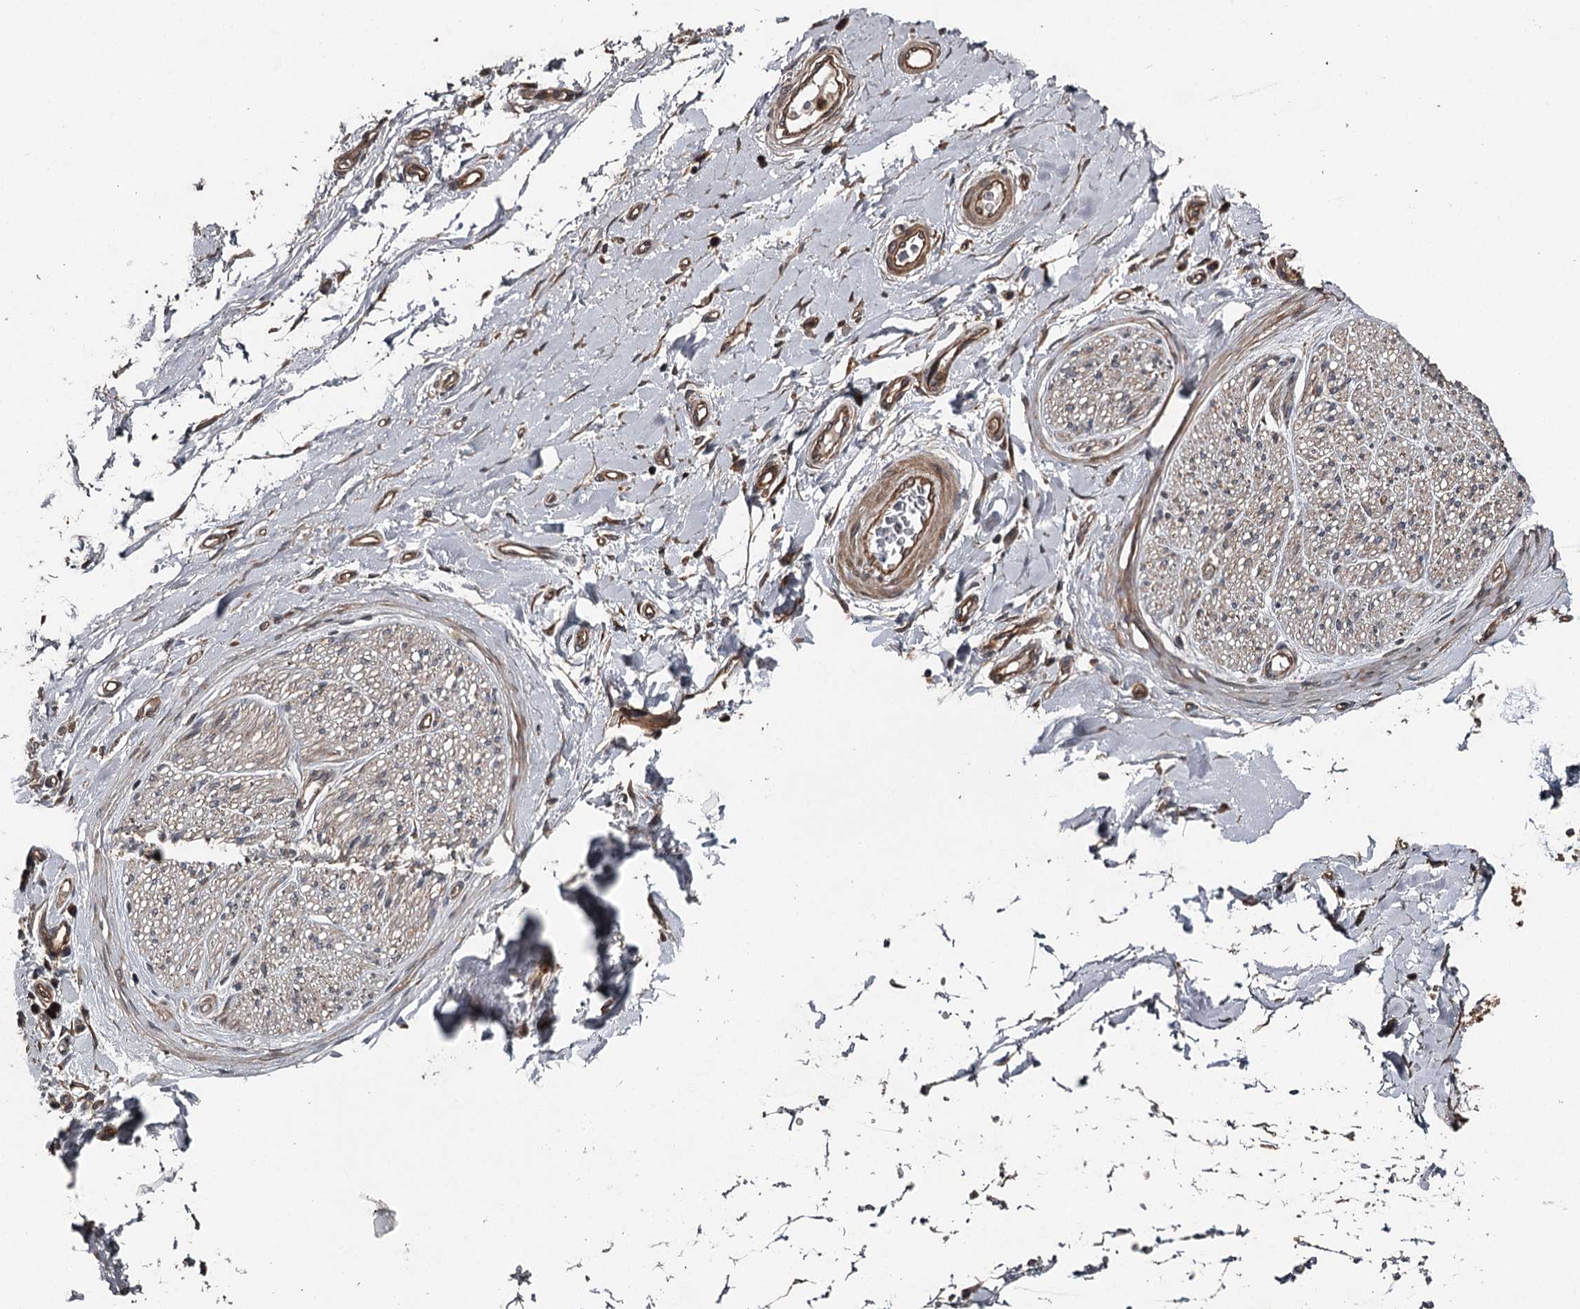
{"staining": {"intensity": "moderate", "quantity": ">75%", "location": "cytoplasmic/membranous"}, "tissue": "adipose tissue", "cell_type": "Adipocytes", "image_type": "normal", "snomed": [{"axis": "morphology", "description": "Normal tissue, NOS"}, {"axis": "morphology", "description": "Adenocarcinoma, NOS"}, {"axis": "topography", "description": "Stomach, upper"}, {"axis": "topography", "description": "Peripheral nerve tissue"}], "caption": "The micrograph displays immunohistochemical staining of benign adipose tissue. There is moderate cytoplasmic/membranous positivity is appreciated in approximately >75% of adipocytes.", "gene": "RAB21", "patient": {"sex": "male", "age": 62}}